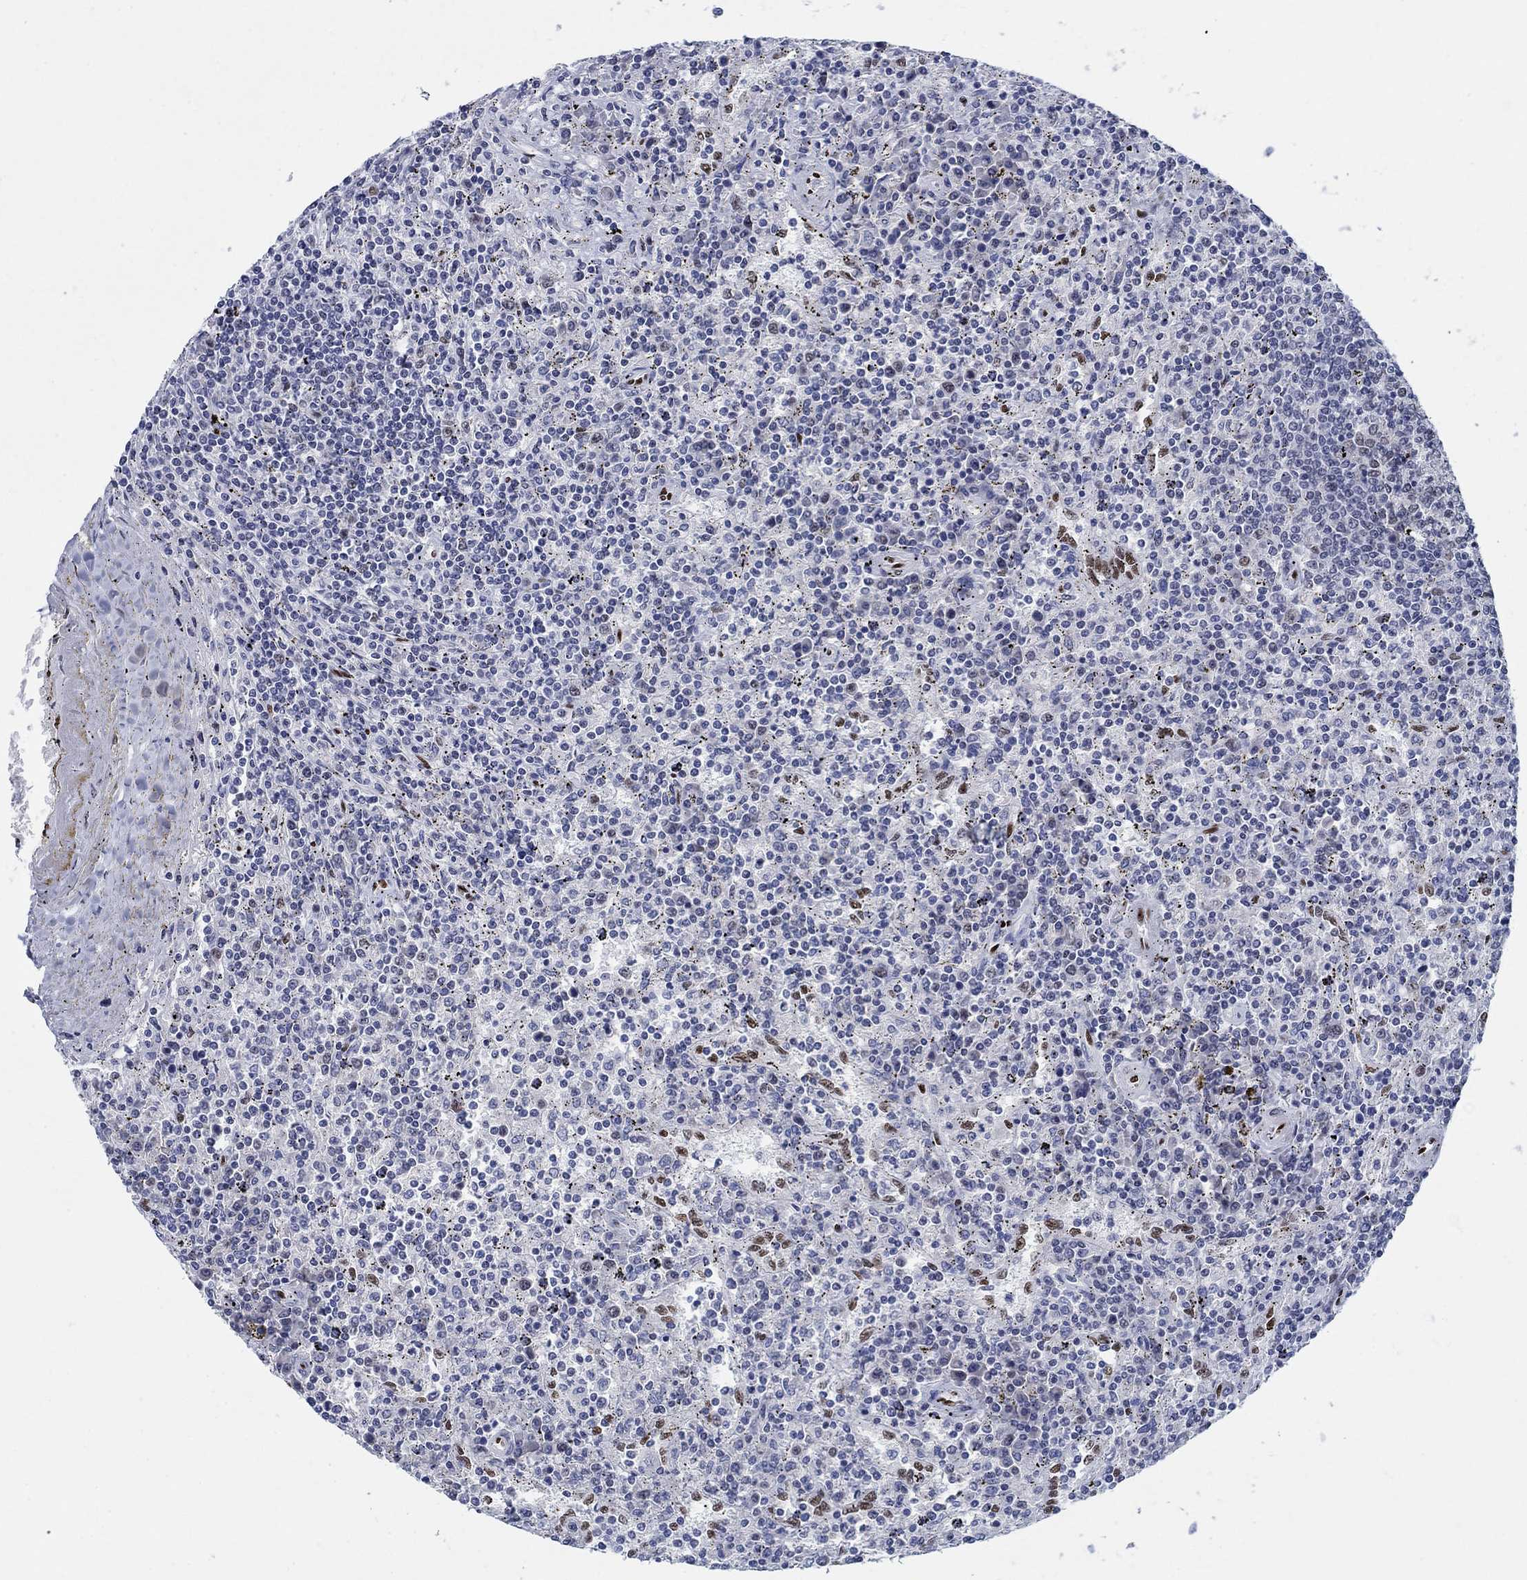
{"staining": {"intensity": "negative", "quantity": "none", "location": "none"}, "tissue": "lymphoma", "cell_type": "Tumor cells", "image_type": "cancer", "snomed": [{"axis": "morphology", "description": "Malignant lymphoma, non-Hodgkin's type, Low grade"}, {"axis": "topography", "description": "Spleen"}], "caption": "A high-resolution image shows immunohistochemistry staining of lymphoma, which reveals no significant staining in tumor cells.", "gene": "ZEB1", "patient": {"sex": "male", "age": 62}}